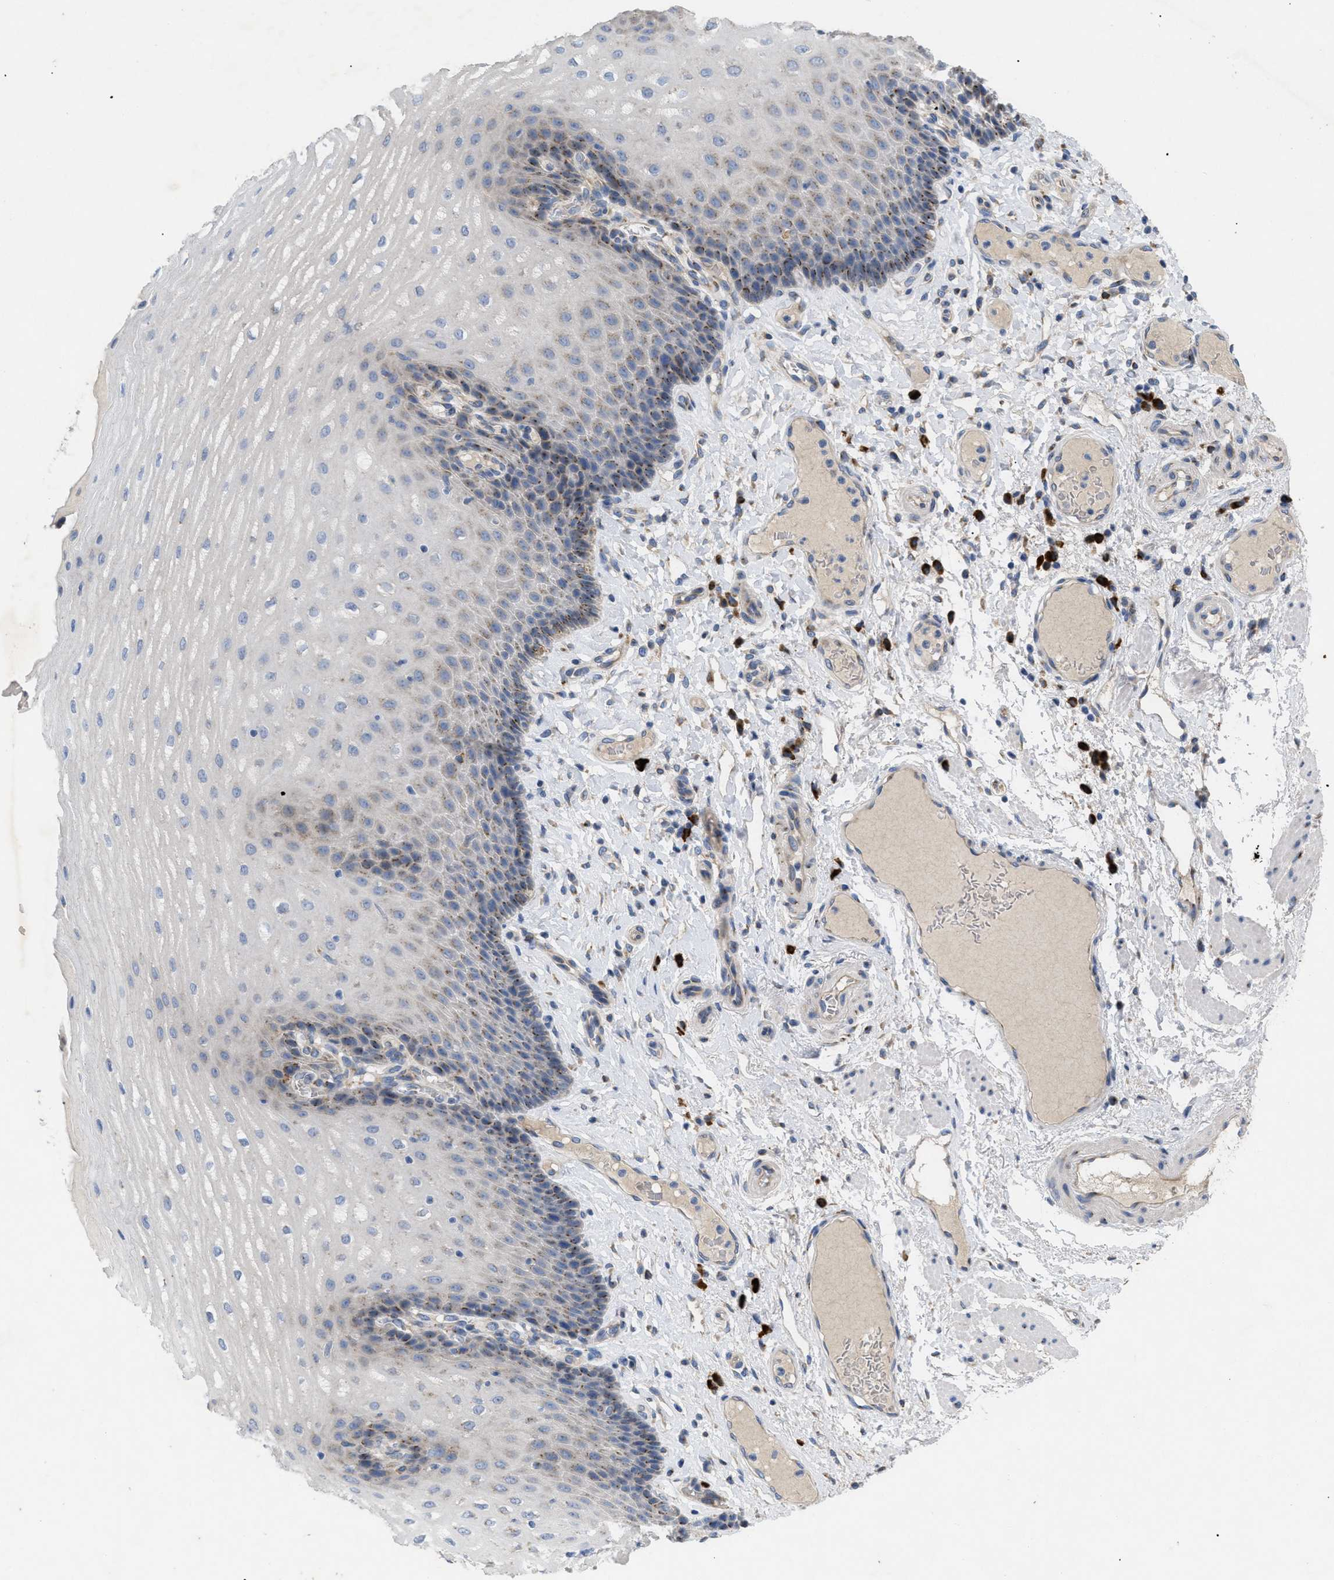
{"staining": {"intensity": "moderate", "quantity": "<25%", "location": "cytoplasmic/membranous"}, "tissue": "esophagus", "cell_type": "Squamous epithelial cells", "image_type": "normal", "snomed": [{"axis": "morphology", "description": "Normal tissue, NOS"}, {"axis": "topography", "description": "Esophagus"}], "caption": "Protein expression analysis of benign human esophagus reveals moderate cytoplasmic/membranous expression in approximately <25% of squamous epithelial cells.", "gene": "SLC50A1", "patient": {"sex": "male", "age": 54}}